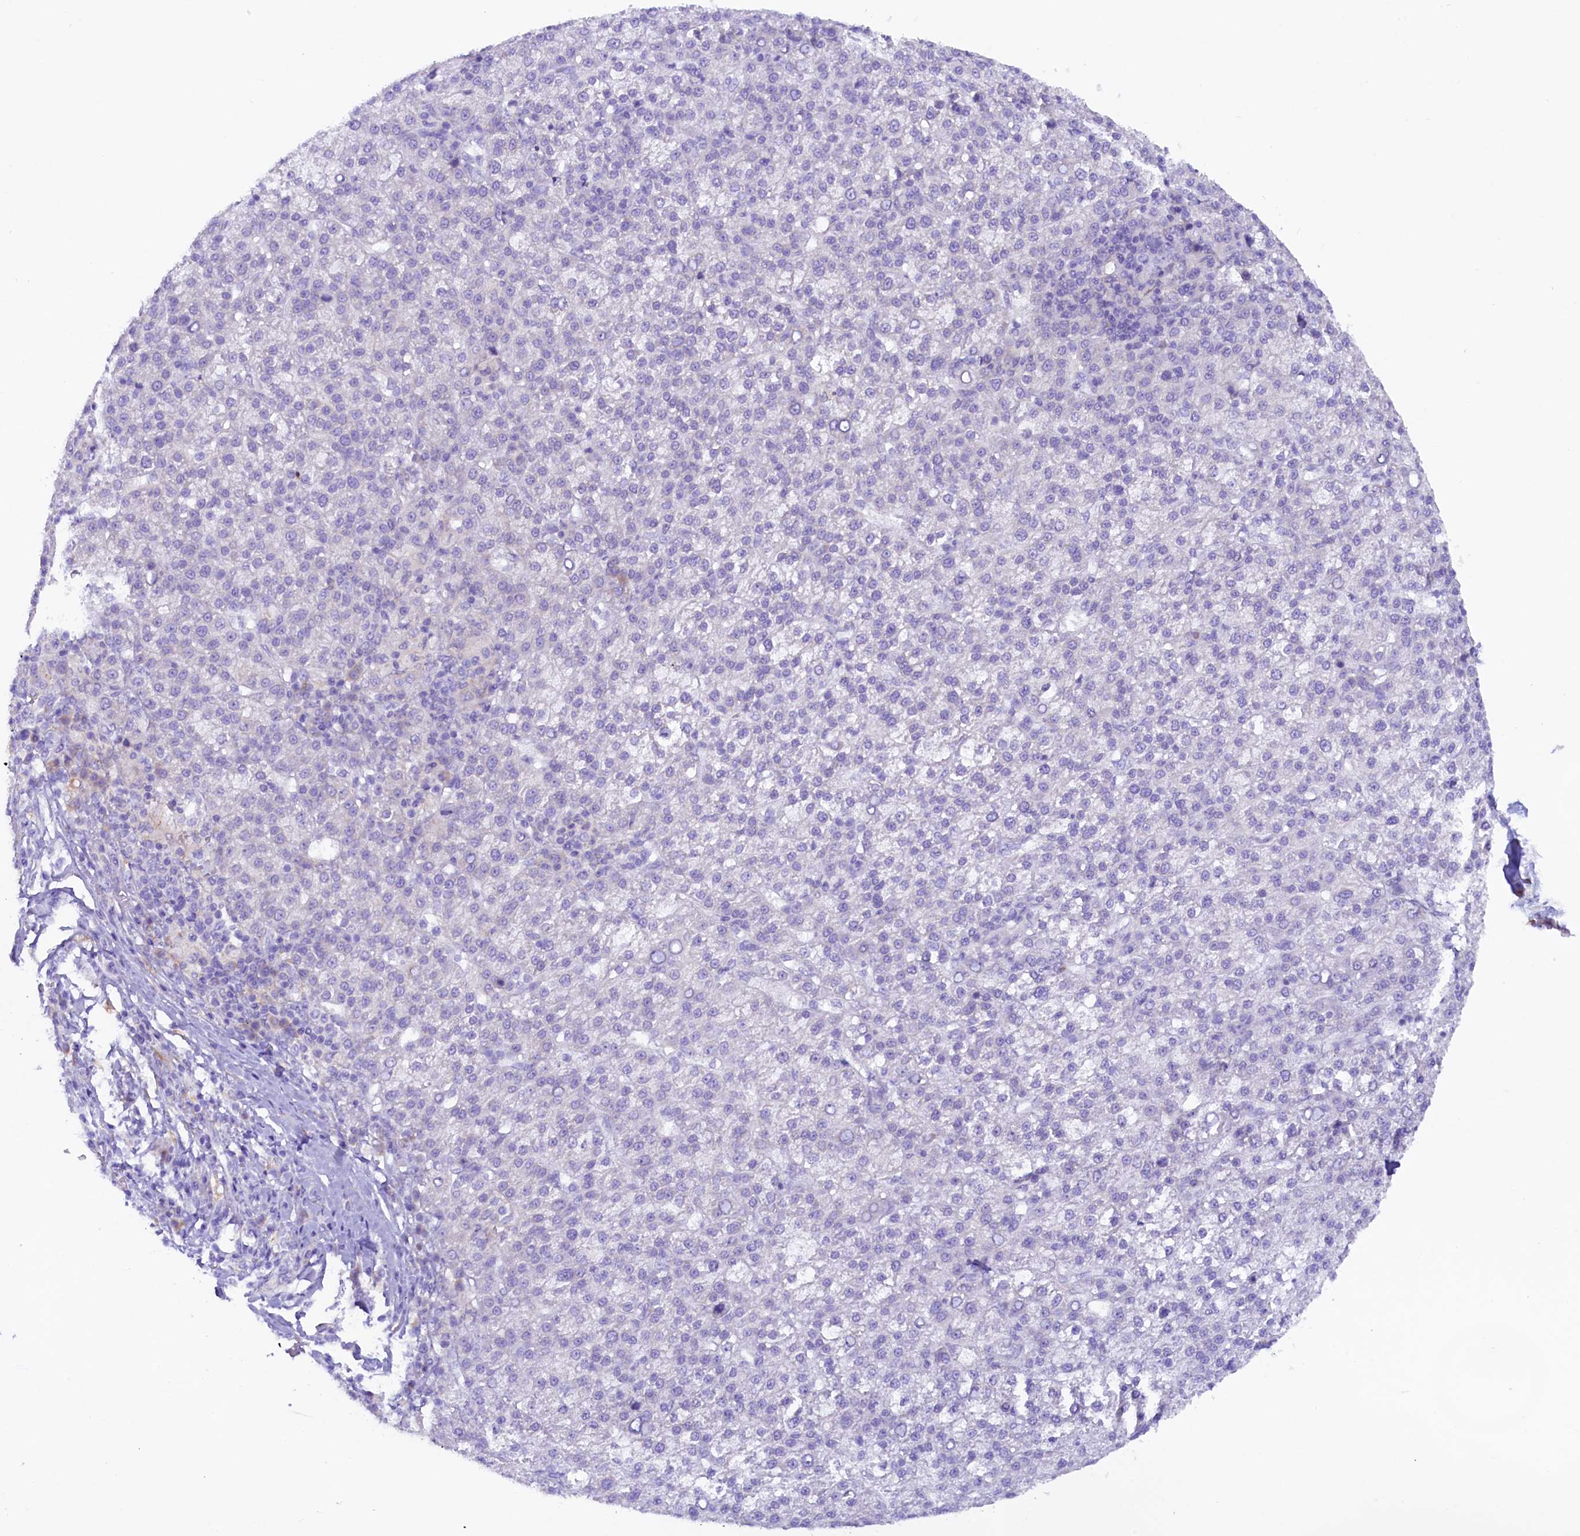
{"staining": {"intensity": "negative", "quantity": "none", "location": "none"}, "tissue": "liver cancer", "cell_type": "Tumor cells", "image_type": "cancer", "snomed": [{"axis": "morphology", "description": "Carcinoma, Hepatocellular, NOS"}, {"axis": "topography", "description": "Liver"}], "caption": "Tumor cells are negative for protein expression in human hepatocellular carcinoma (liver). (Stains: DAB immunohistochemistry with hematoxylin counter stain, Microscopy: brightfield microscopy at high magnification).", "gene": "SSC5D", "patient": {"sex": "female", "age": 58}}